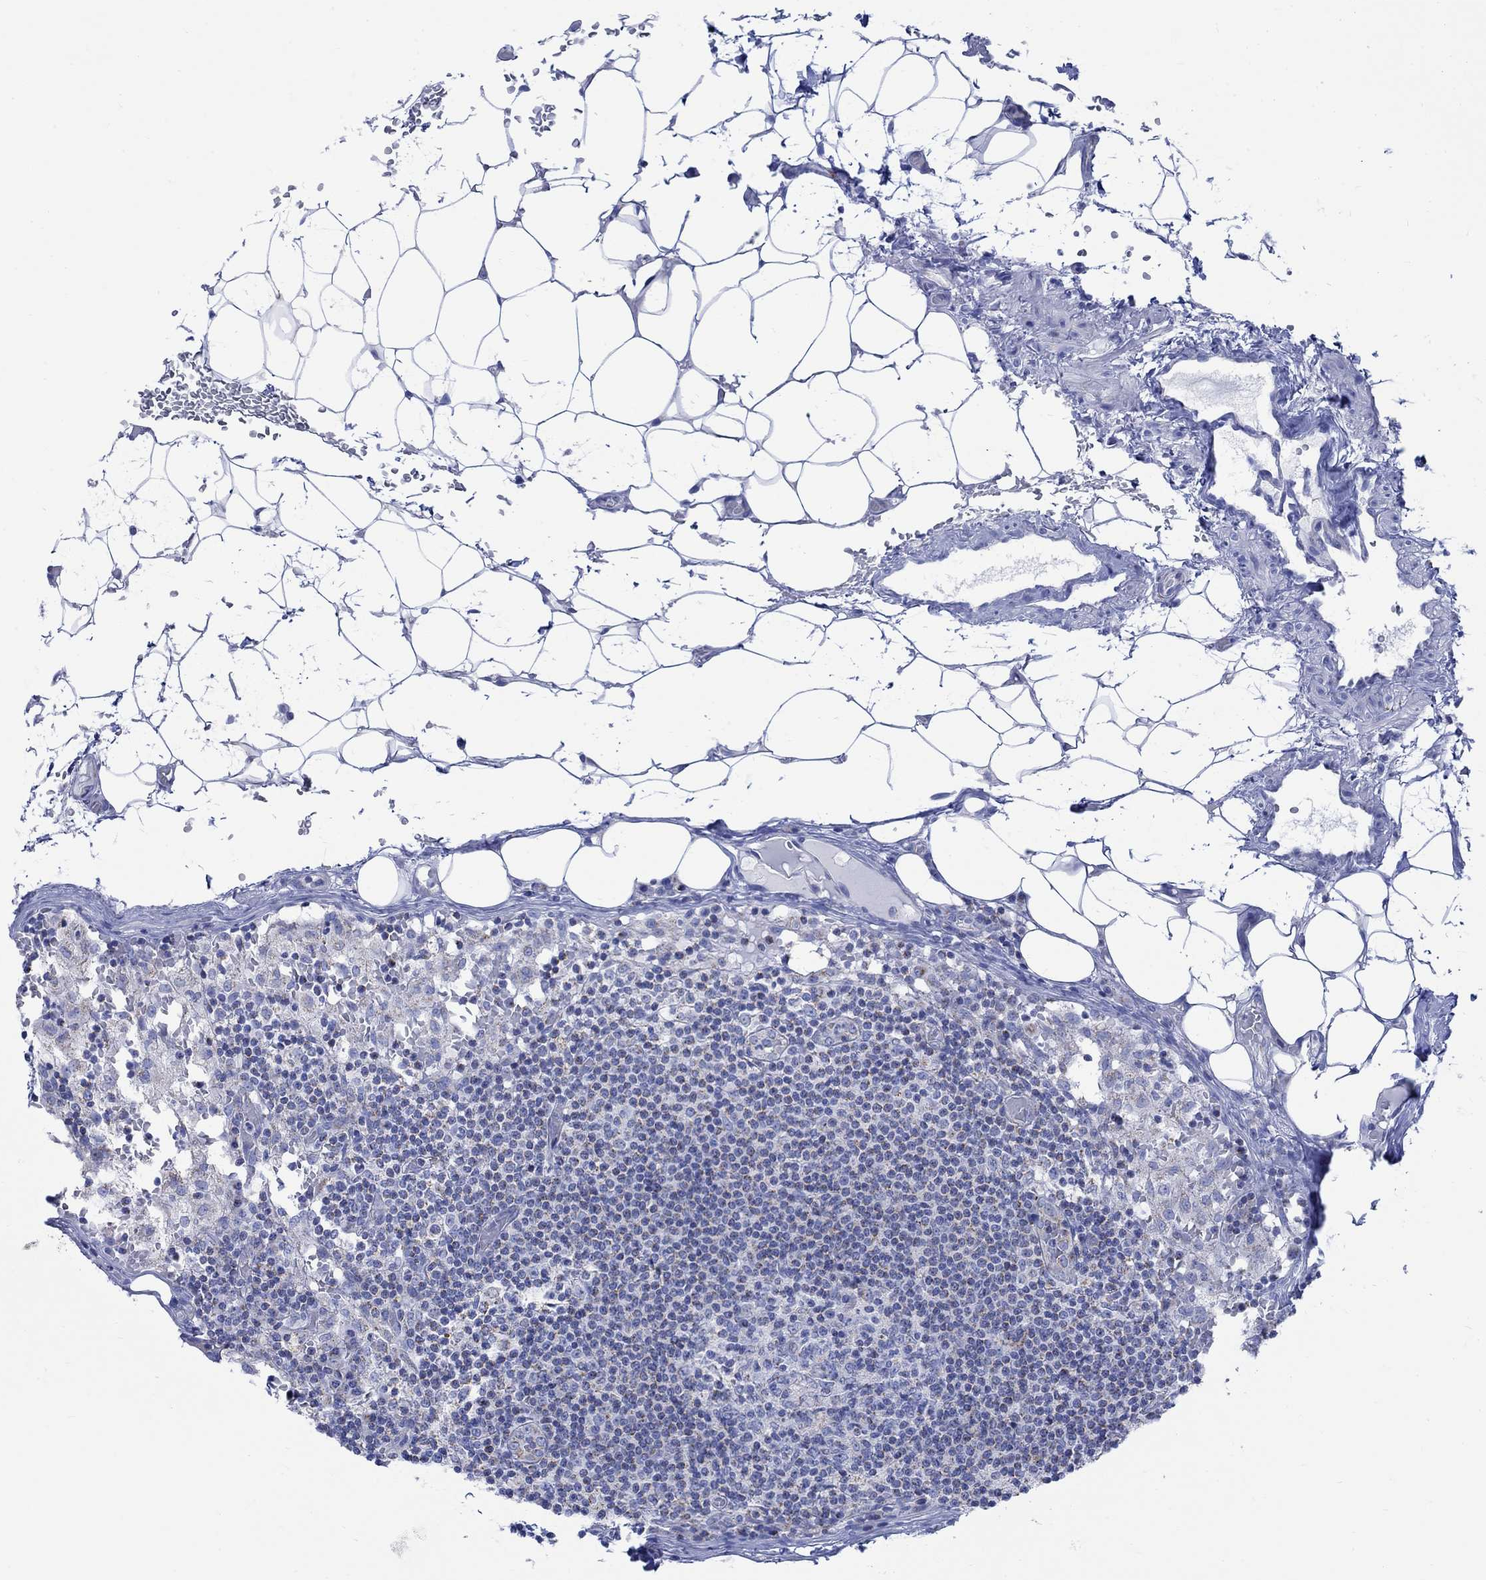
{"staining": {"intensity": "negative", "quantity": "none", "location": "none"}, "tissue": "lymph node", "cell_type": "Germinal center cells", "image_type": "normal", "snomed": [{"axis": "morphology", "description": "Normal tissue, NOS"}, {"axis": "topography", "description": "Lymph node"}], "caption": "A histopathology image of lymph node stained for a protein shows no brown staining in germinal center cells. (Brightfield microscopy of DAB (3,3'-diaminobenzidine) immunohistochemistry at high magnification).", "gene": "CPLX1", "patient": {"sex": "male", "age": 62}}